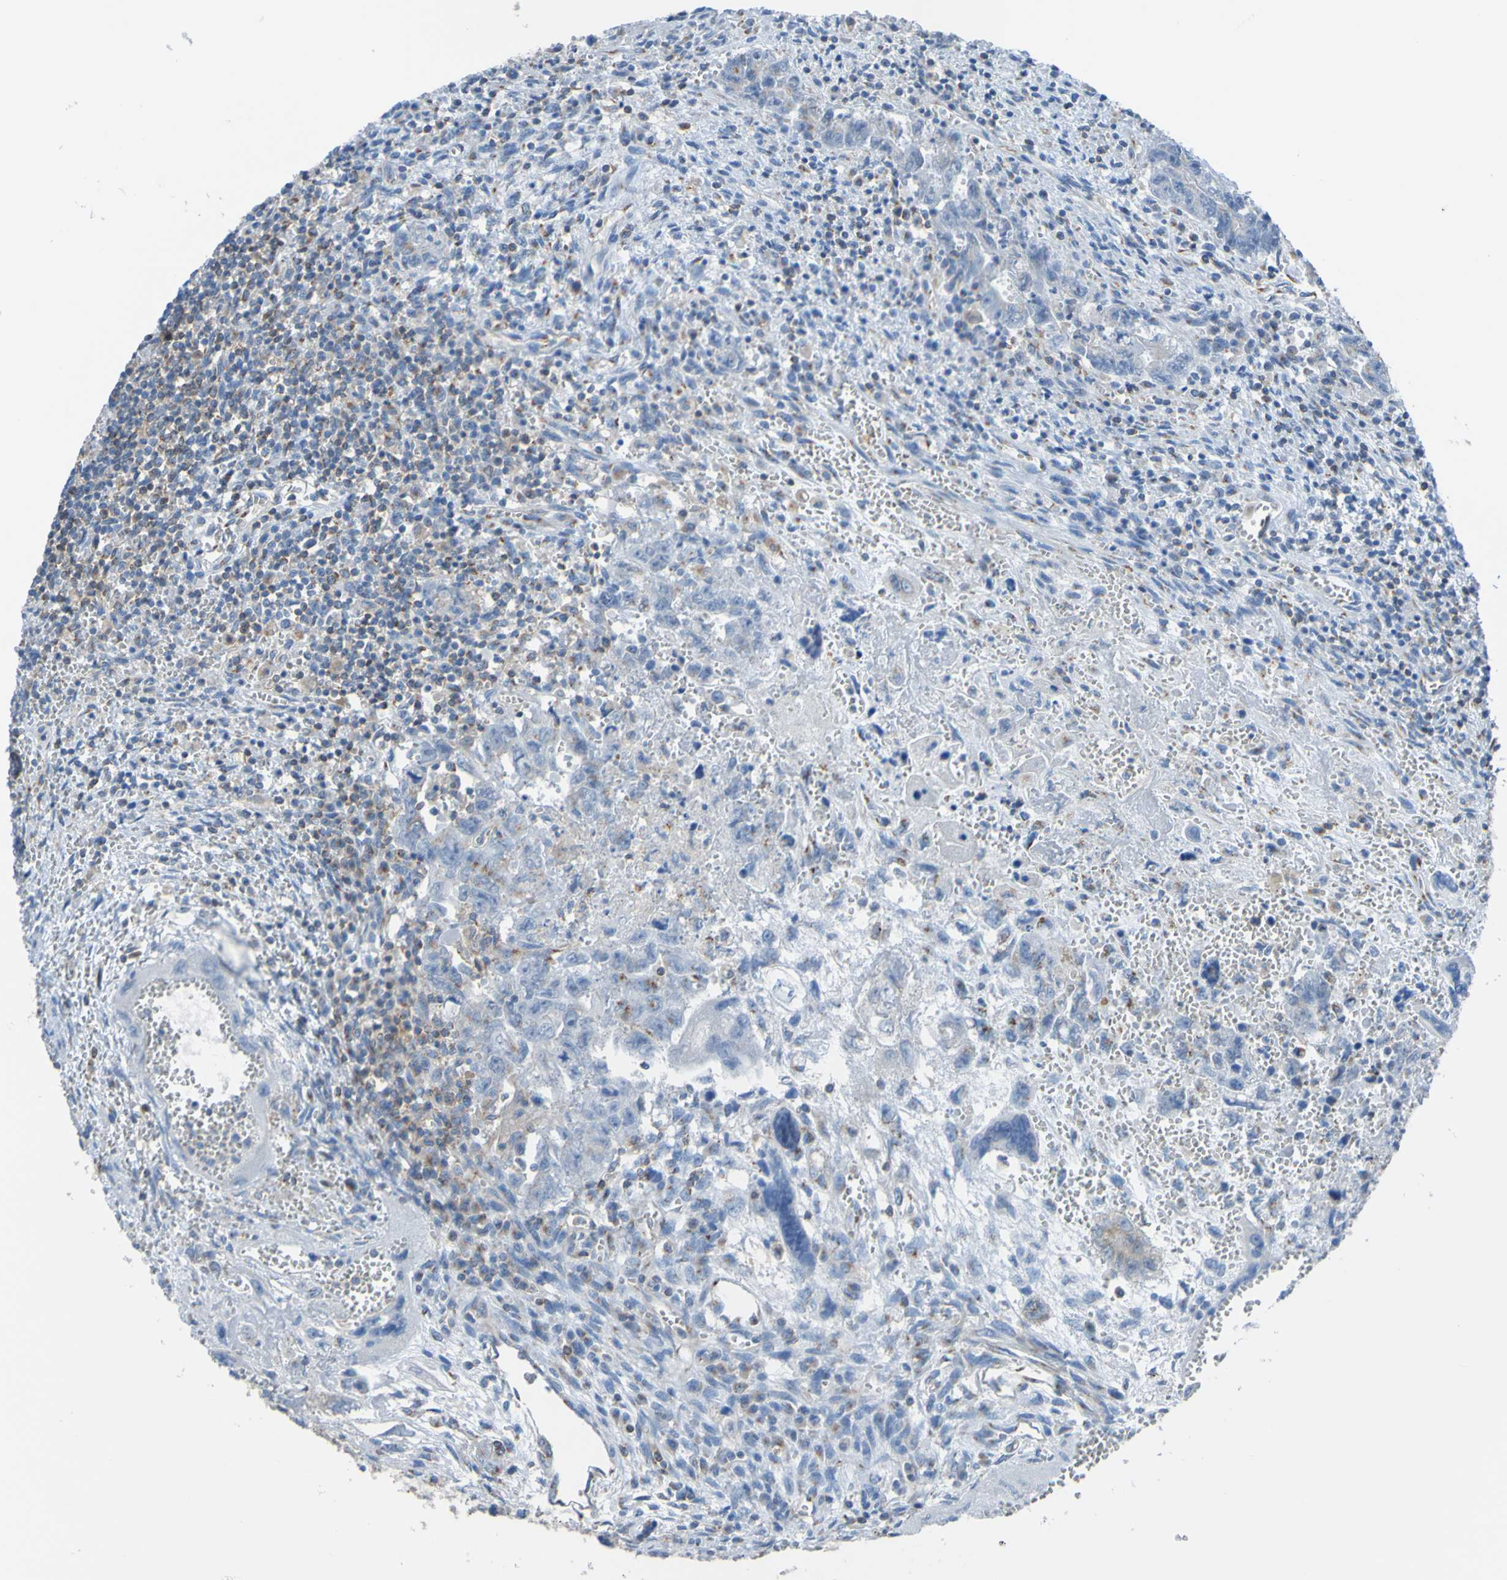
{"staining": {"intensity": "negative", "quantity": "none", "location": "none"}, "tissue": "testis cancer", "cell_type": "Tumor cells", "image_type": "cancer", "snomed": [{"axis": "morphology", "description": "Carcinoma, Embryonal, NOS"}, {"axis": "topography", "description": "Testis"}], "caption": "Immunohistochemical staining of human testis embryonal carcinoma exhibits no significant staining in tumor cells.", "gene": "MINAR1", "patient": {"sex": "male", "age": 28}}